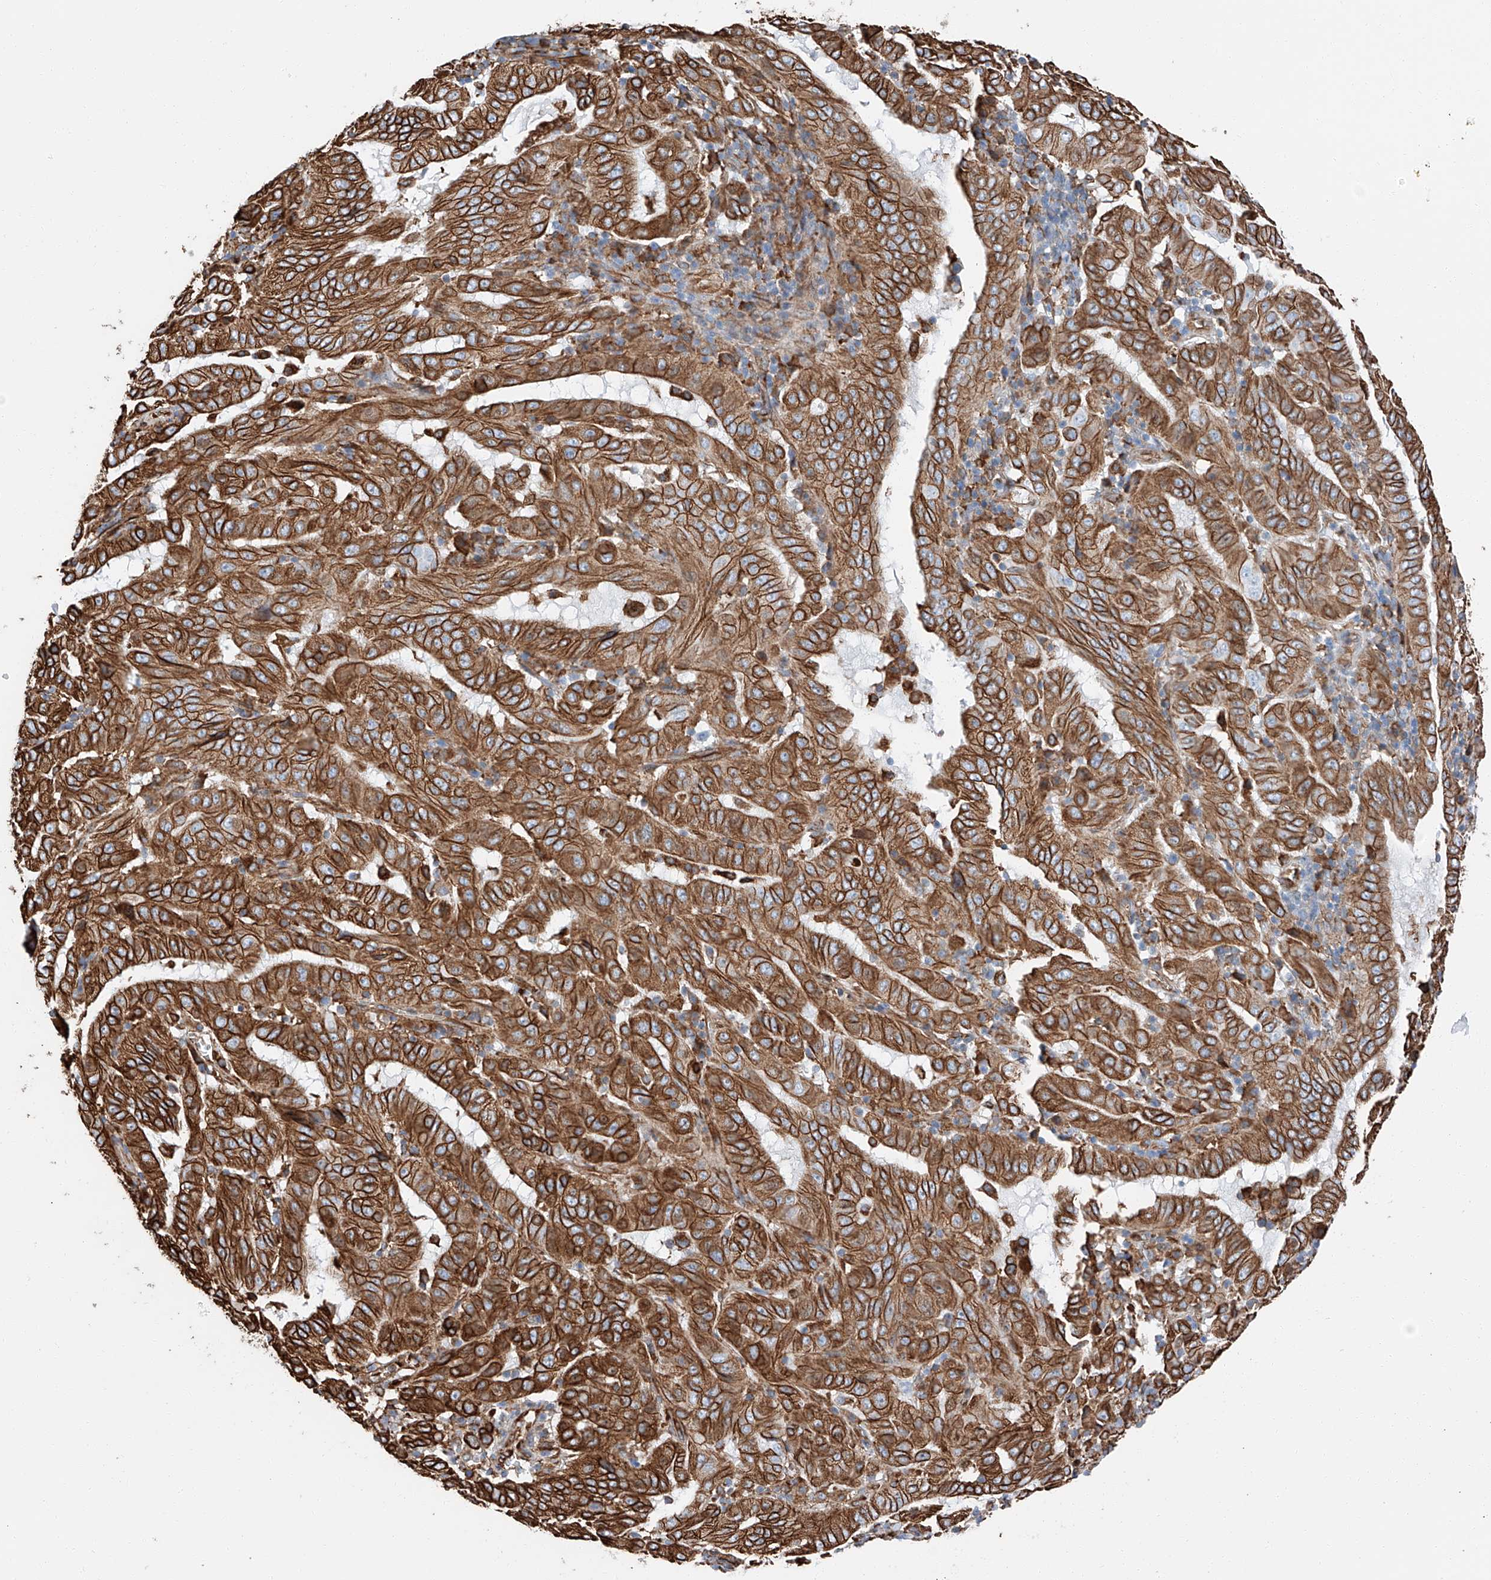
{"staining": {"intensity": "strong", "quantity": ">75%", "location": "cytoplasmic/membranous"}, "tissue": "pancreatic cancer", "cell_type": "Tumor cells", "image_type": "cancer", "snomed": [{"axis": "morphology", "description": "Adenocarcinoma, NOS"}, {"axis": "topography", "description": "Pancreas"}], "caption": "Immunohistochemical staining of human pancreatic adenocarcinoma demonstrates high levels of strong cytoplasmic/membranous positivity in approximately >75% of tumor cells. The protein is stained brown, and the nuclei are stained in blue (DAB (3,3'-diaminobenzidine) IHC with brightfield microscopy, high magnification).", "gene": "ZNF804A", "patient": {"sex": "male", "age": 63}}